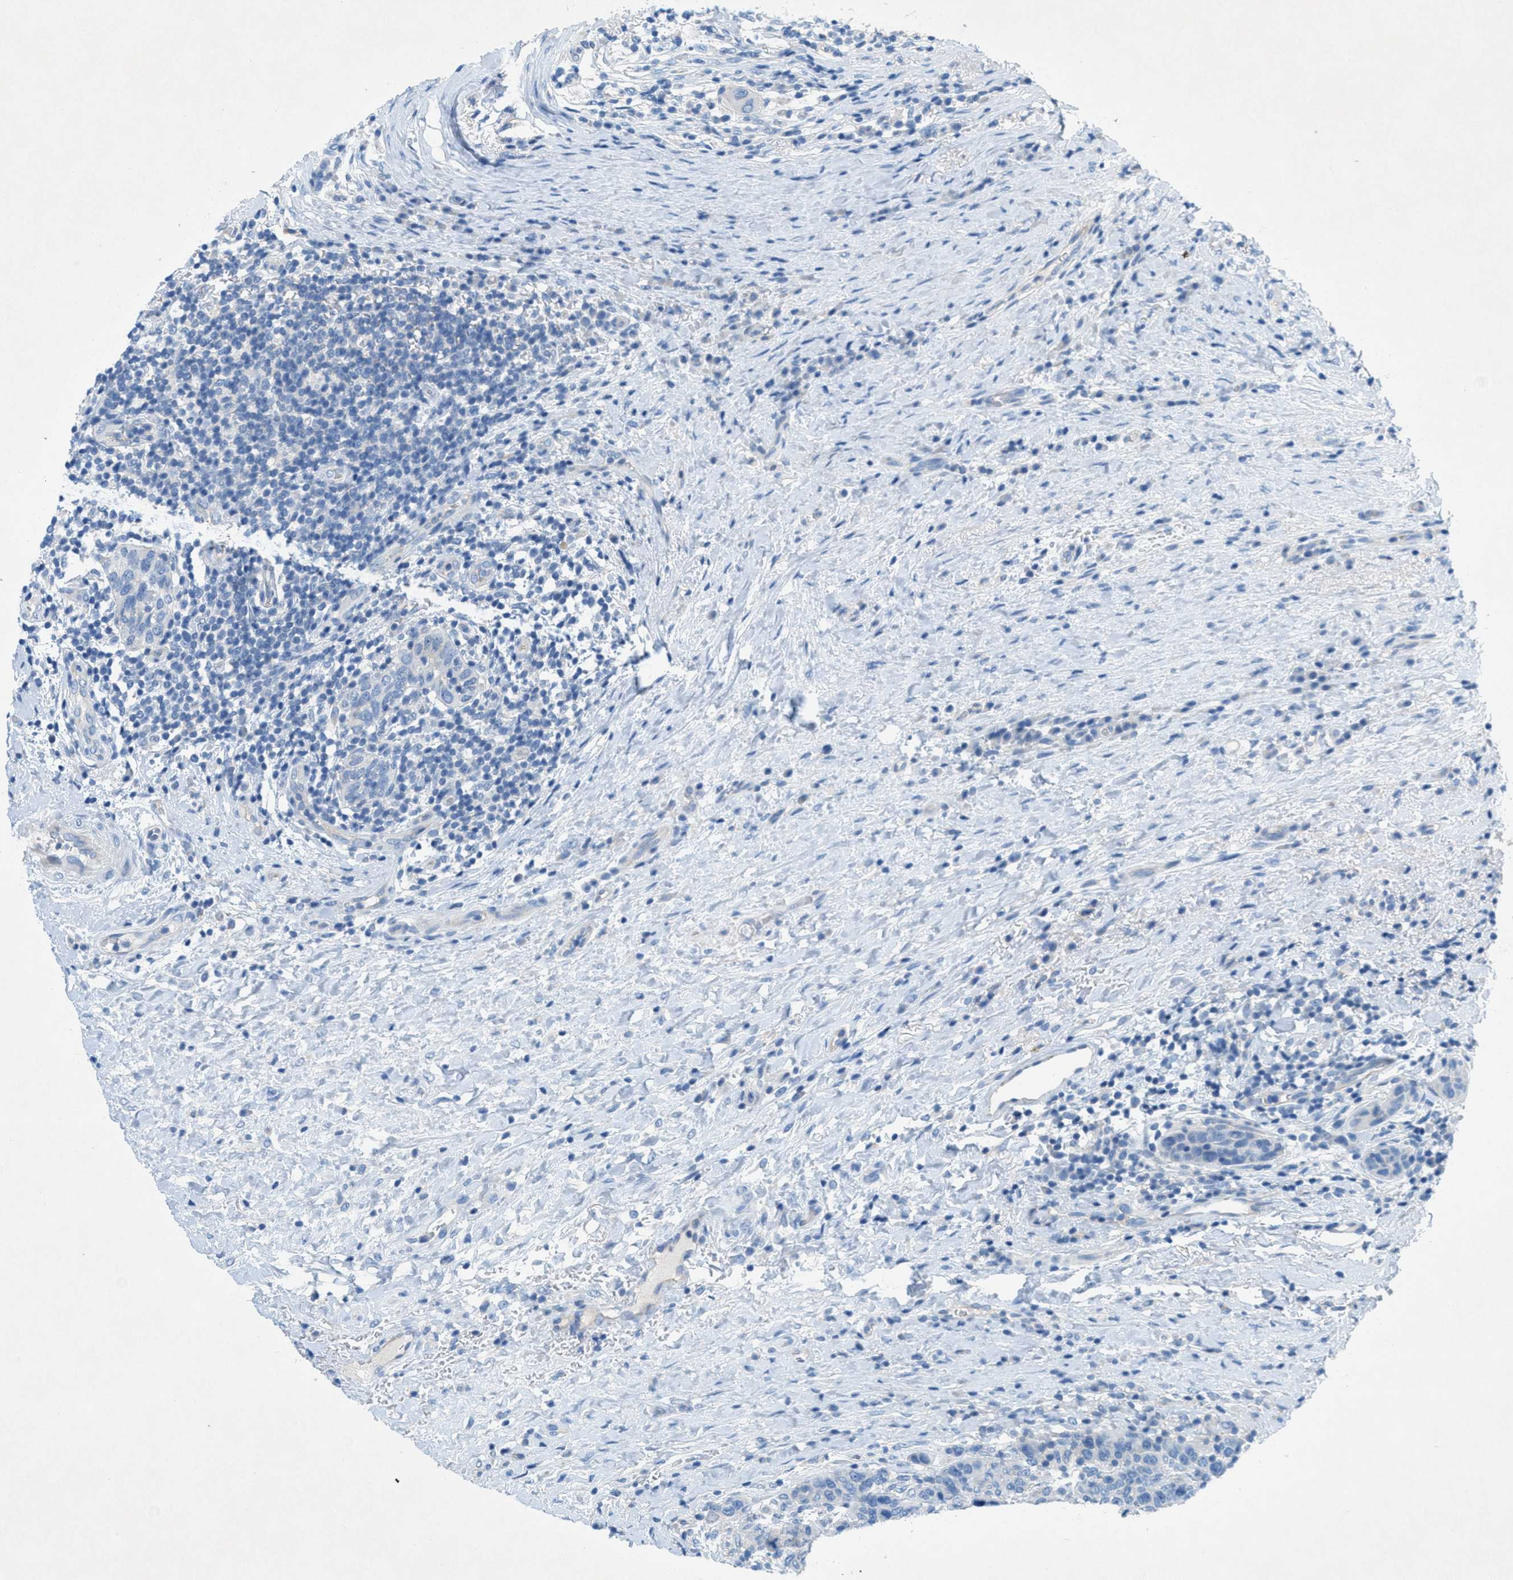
{"staining": {"intensity": "negative", "quantity": "none", "location": "none"}, "tissue": "breast cancer", "cell_type": "Tumor cells", "image_type": "cancer", "snomed": [{"axis": "morphology", "description": "Duct carcinoma"}, {"axis": "topography", "description": "Breast"}], "caption": "Human breast cancer stained for a protein using immunohistochemistry shows no expression in tumor cells.", "gene": "GALNT17", "patient": {"sex": "female", "age": 37}}